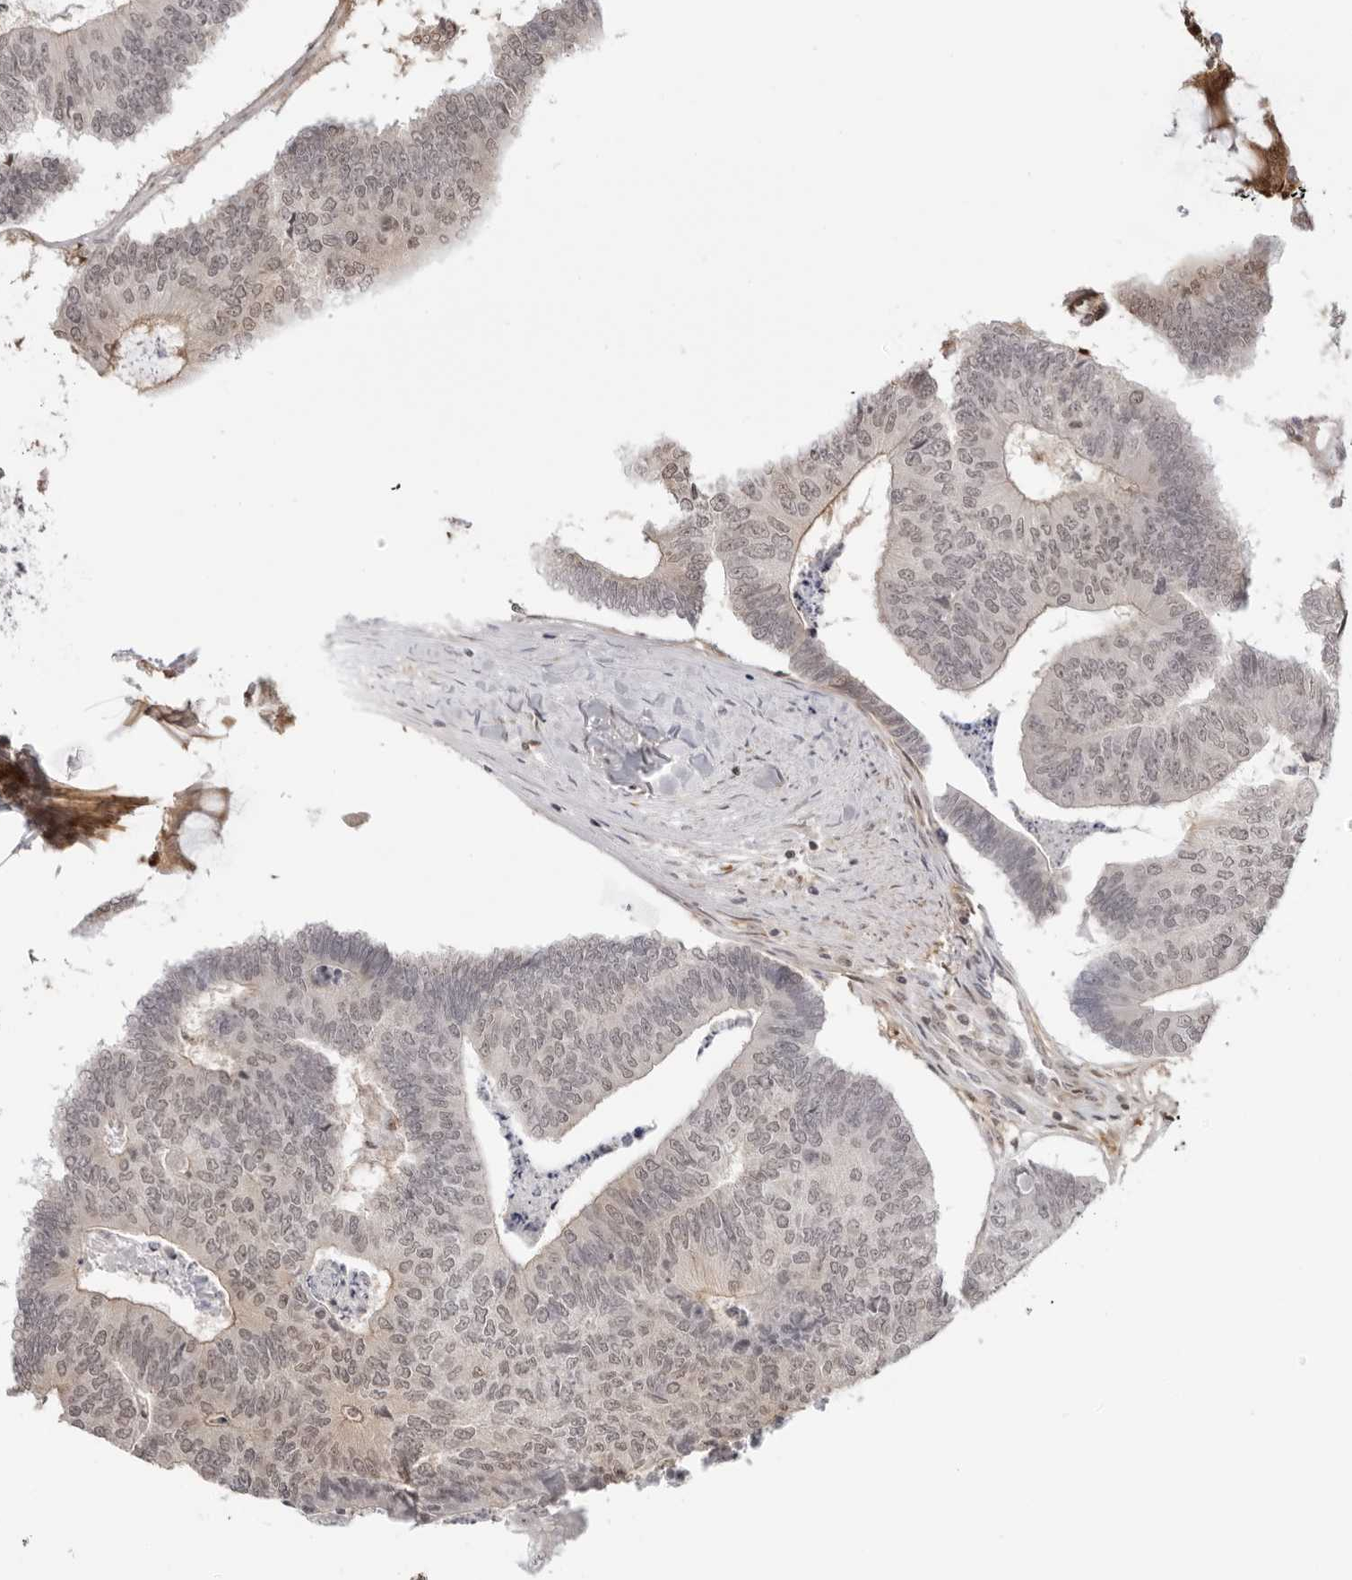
{"staining": {"intensity": "weak", "quantity": "<25%", "location": "cytoplasmic/membranous,nuclear"}, "tissue": "colorectal cancer", "cell_type": "Tumor cells", "image_type": "cancer", "snomed": [{"axis": "morphology", "description": "Adenocarcinoma, NOS"}, {"axis": "topography", "description": "Colon"}], "caption": "High power microscopy photomicrograph of an IHC photomicrograph of colorectal adenocarcinoma, revealing no significant positivity in tumor cells. (Stains: DAB (3,3'-diaminobenzidine) IHC with hematoxylin counter stain, Microscopy: brightfield microscopy at high magnification).", "gene": "RNF146", "patient": {"sex": "female", "age": 67}}